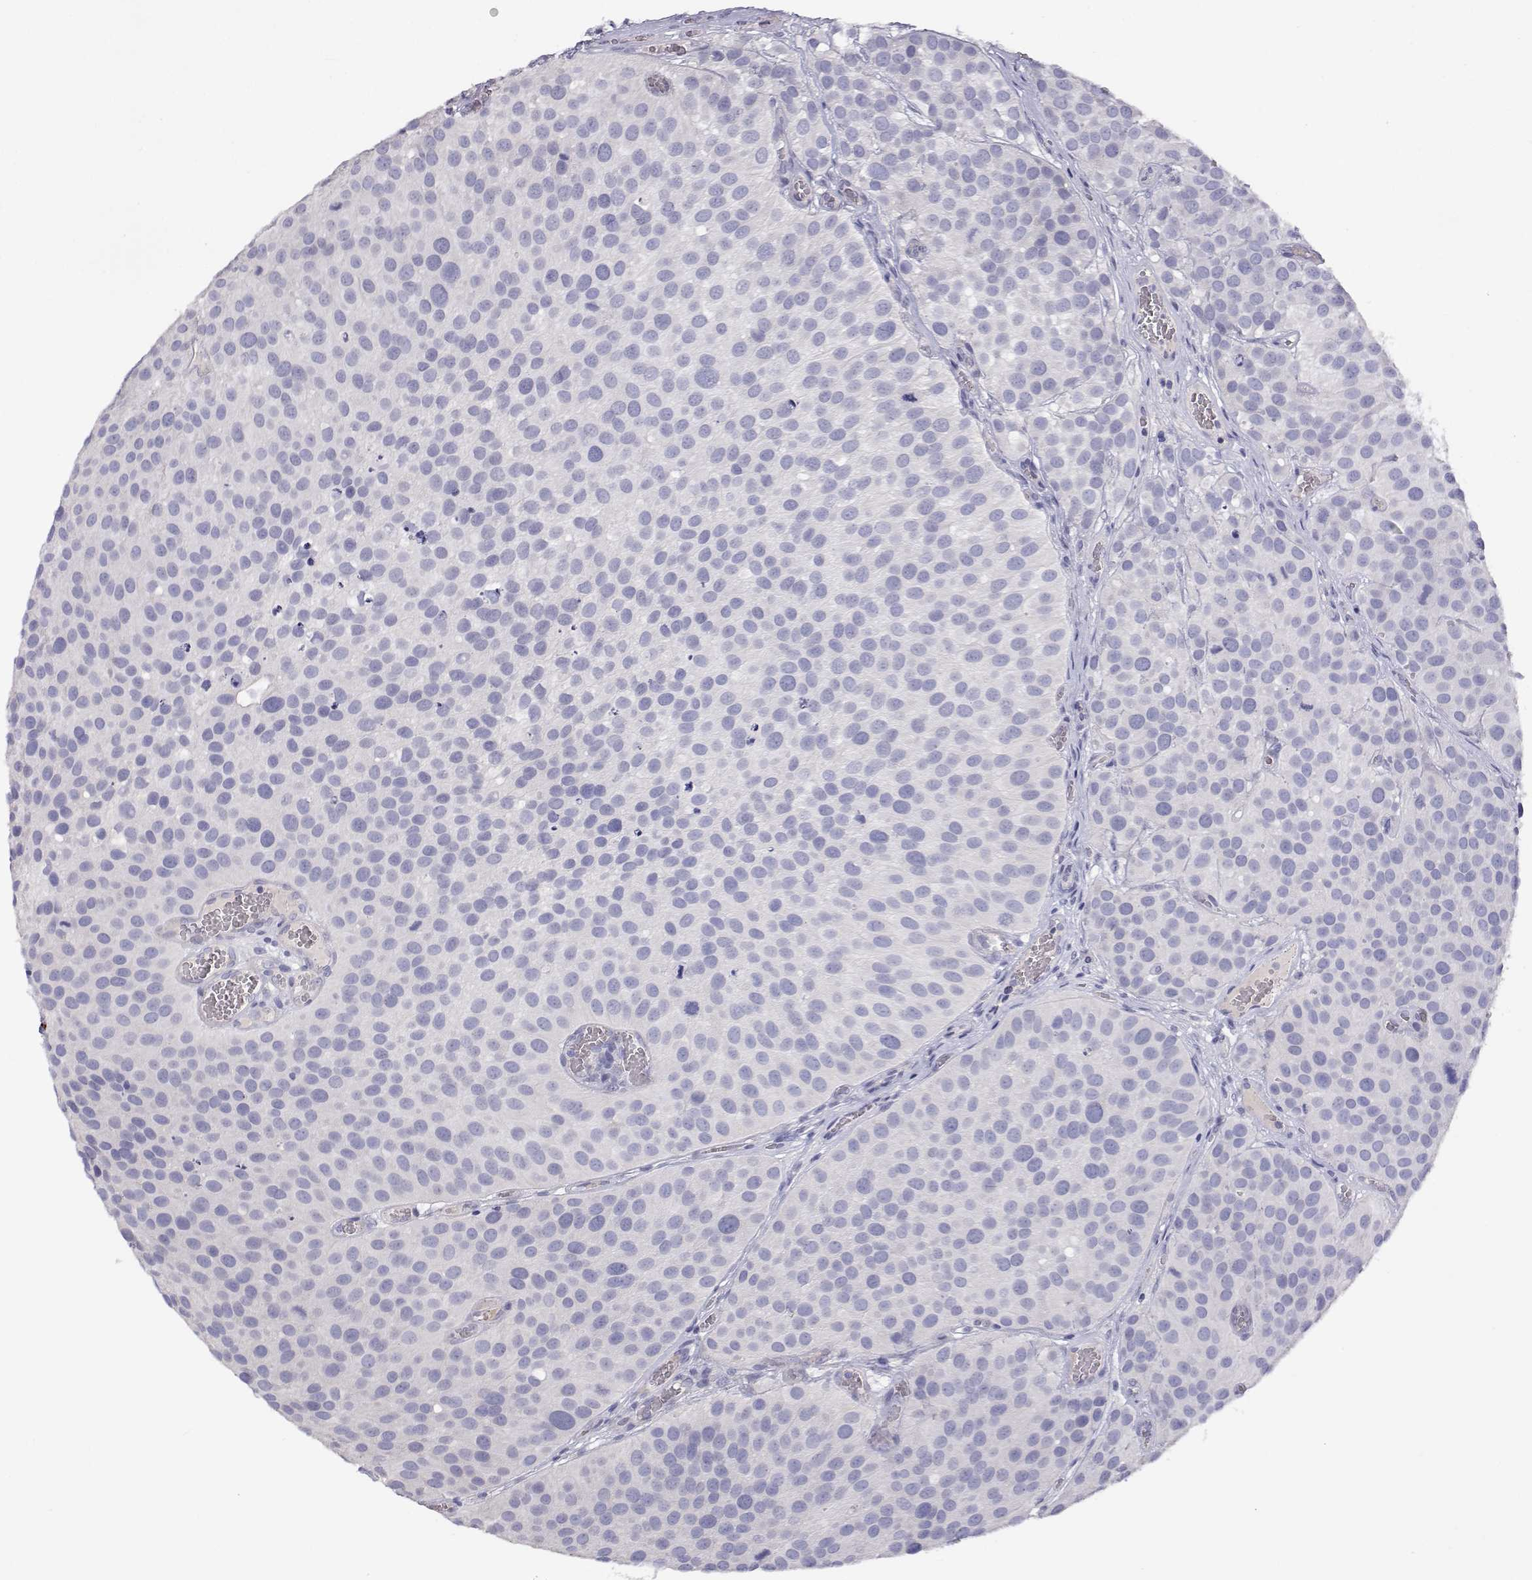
{"staining": {"intensity": "negative", "quantity": "none", "location": "none"}, "tissue": "urothelial cancer", "cell_type": "Tumor cells", "image_type": "cancer", "snomed": [{"axis": "morphology", "description": "Urothelial carcinoma, Low grade"}, {"axis": "topography", "description": "Urinary bladder"}], "caption": "An immunohistochemistry image of urothelial cancer is shown. There is no staining in tumor cells of urothelial cancer.", "gene": "ANKRD65", "patient": {"sex": "female", "age": 69}}